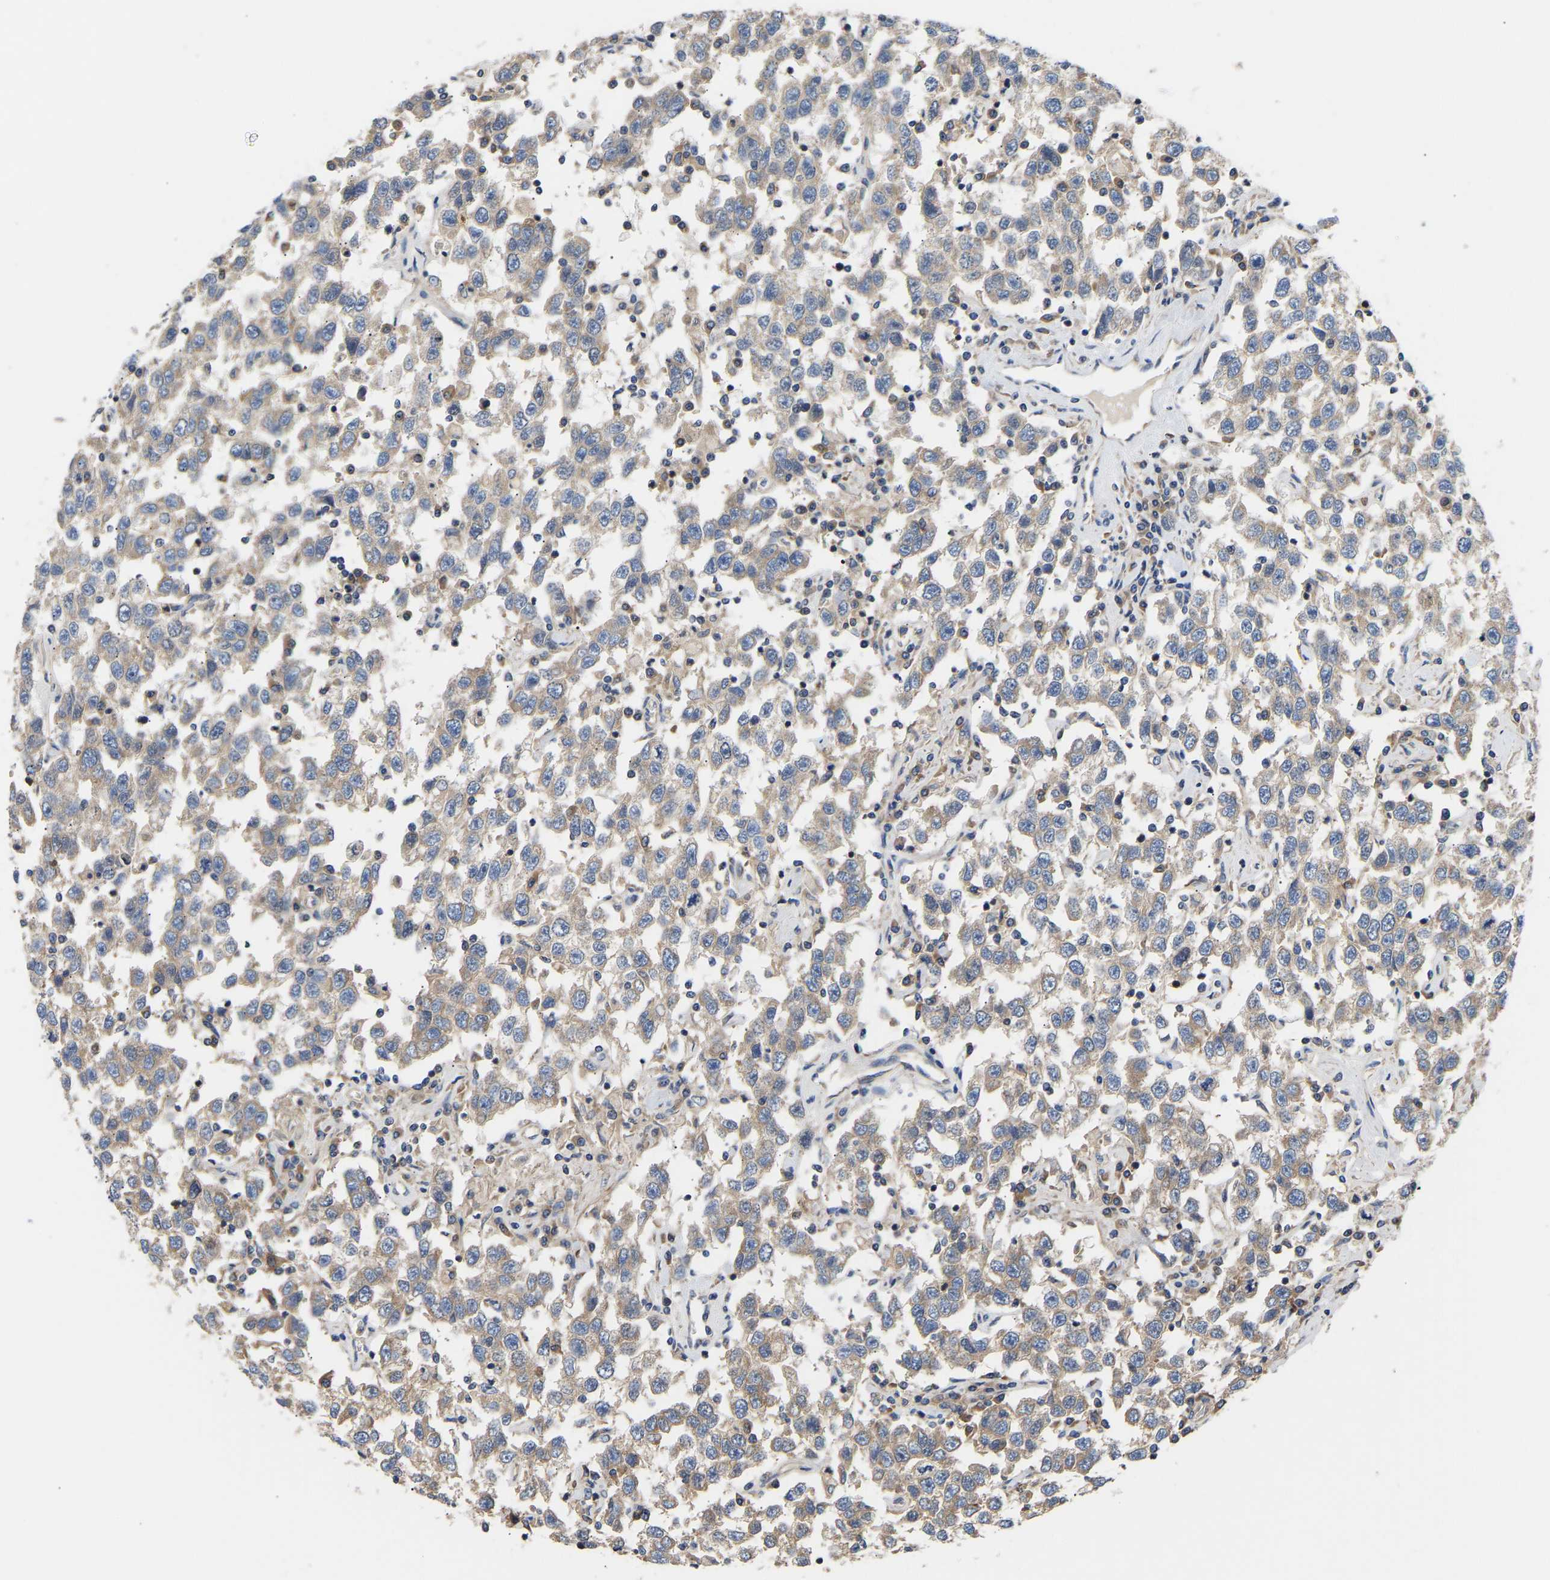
{"staining": {"intensity": "weak", "quantity": "<25%", "location": "cytoplasmic/membranous"}, "tissue": "testis cancer", "cell_type": "Tumor cells", "image_type": "cancer", "snomed": [{"axis": "morphology", "description": "Seminoma, NOS"}, {"axis": "topography", "description": "Testis"}], "caption": "Tumor cells are negative for protein expression in human testis cancer.", "gene": "AIMP2", "patient": {"sex": "male", "age": 41}}